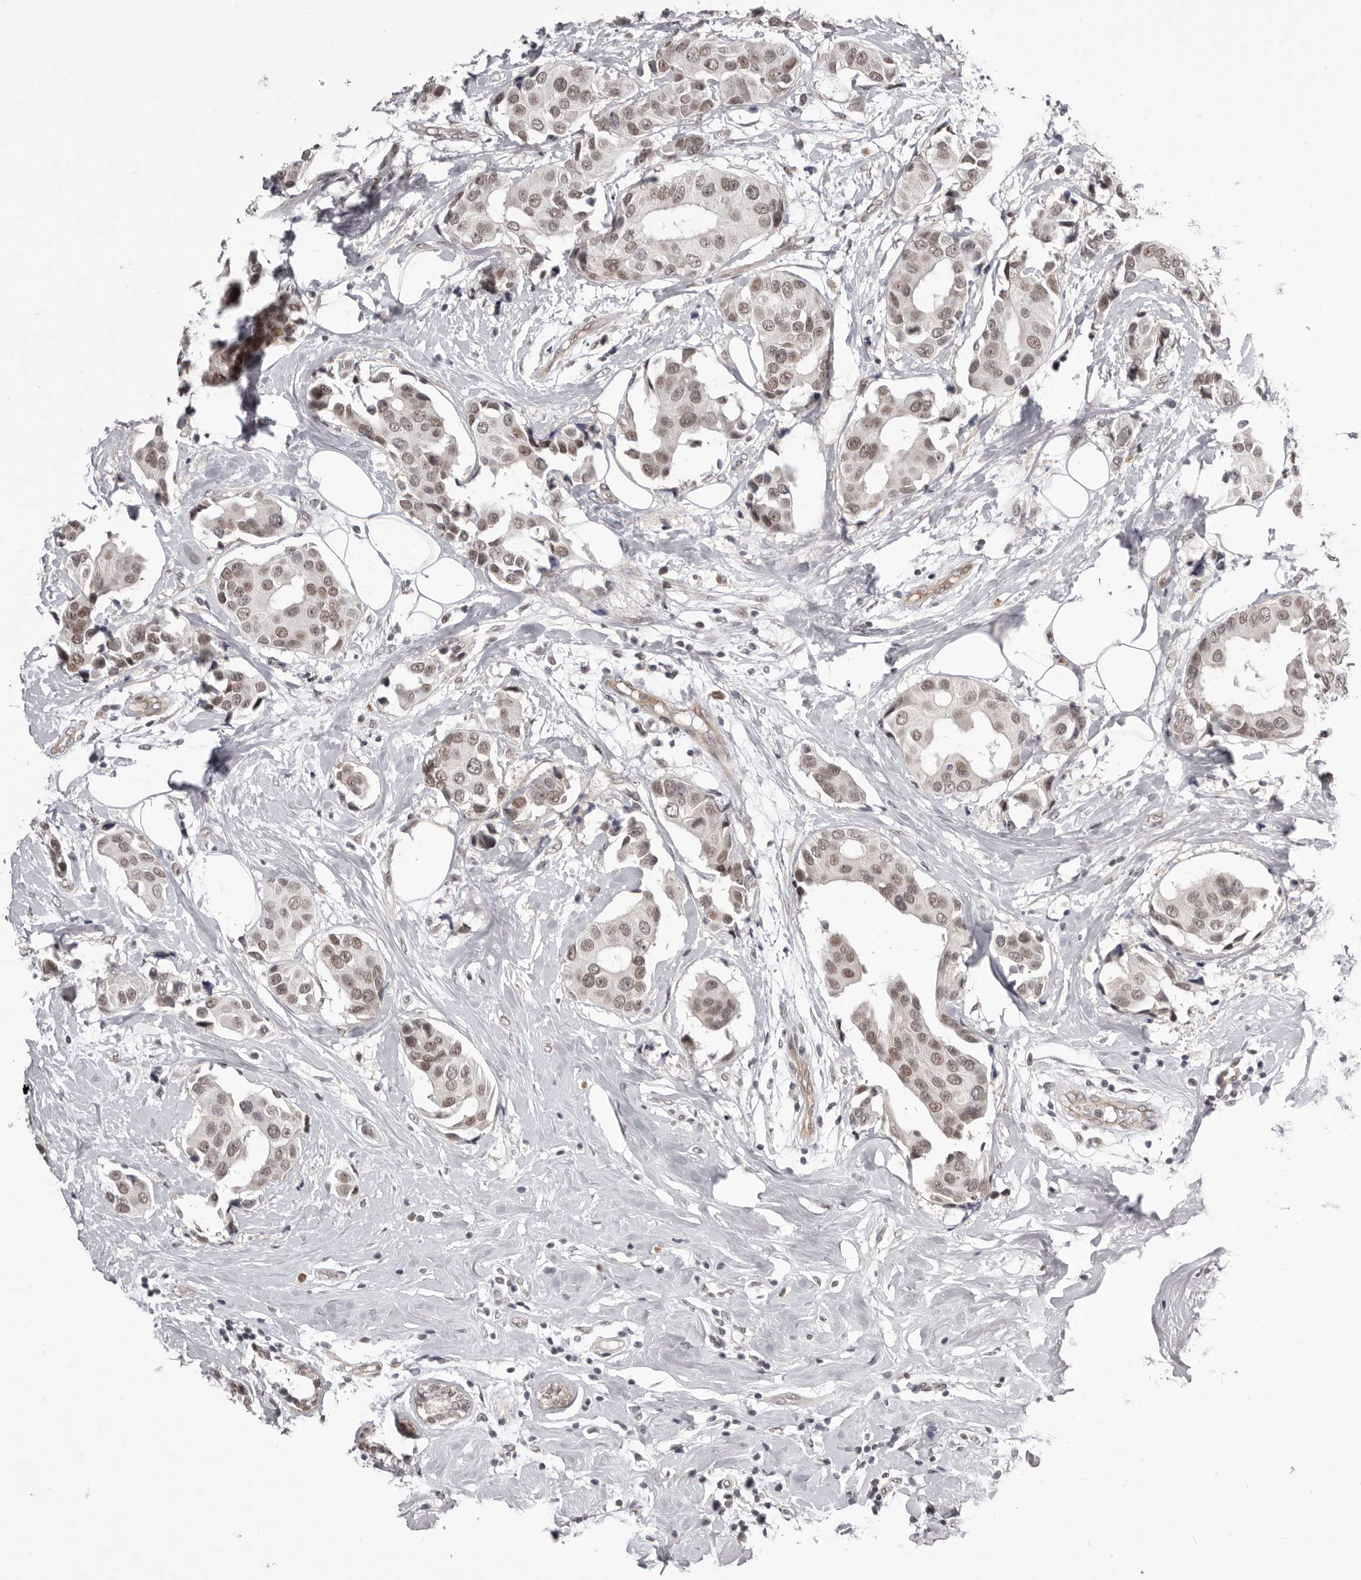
{"staining": {"intensity": "weak", "quantity": ">75%", "location": "nuclear"}, "tissue": "breast cancer", "cell_type": "Tumor cells", "image_type": "cancer", "snomed": [{"axis": "morphology", "description": "Normal tissue, NOS"}, {"axis": "morphology", "description": "Duct carcinoma"}, {"axis": "topography", "description": "Breast"}], "caption": "Breast cancer (invasive ductal carcinoma) stained for a protein (brown) exhibits weak nuclear positive staining in approximately >75% of tumor cells.", "gene": "RNF2", "patient": {"sex": "female", "age": 39}}